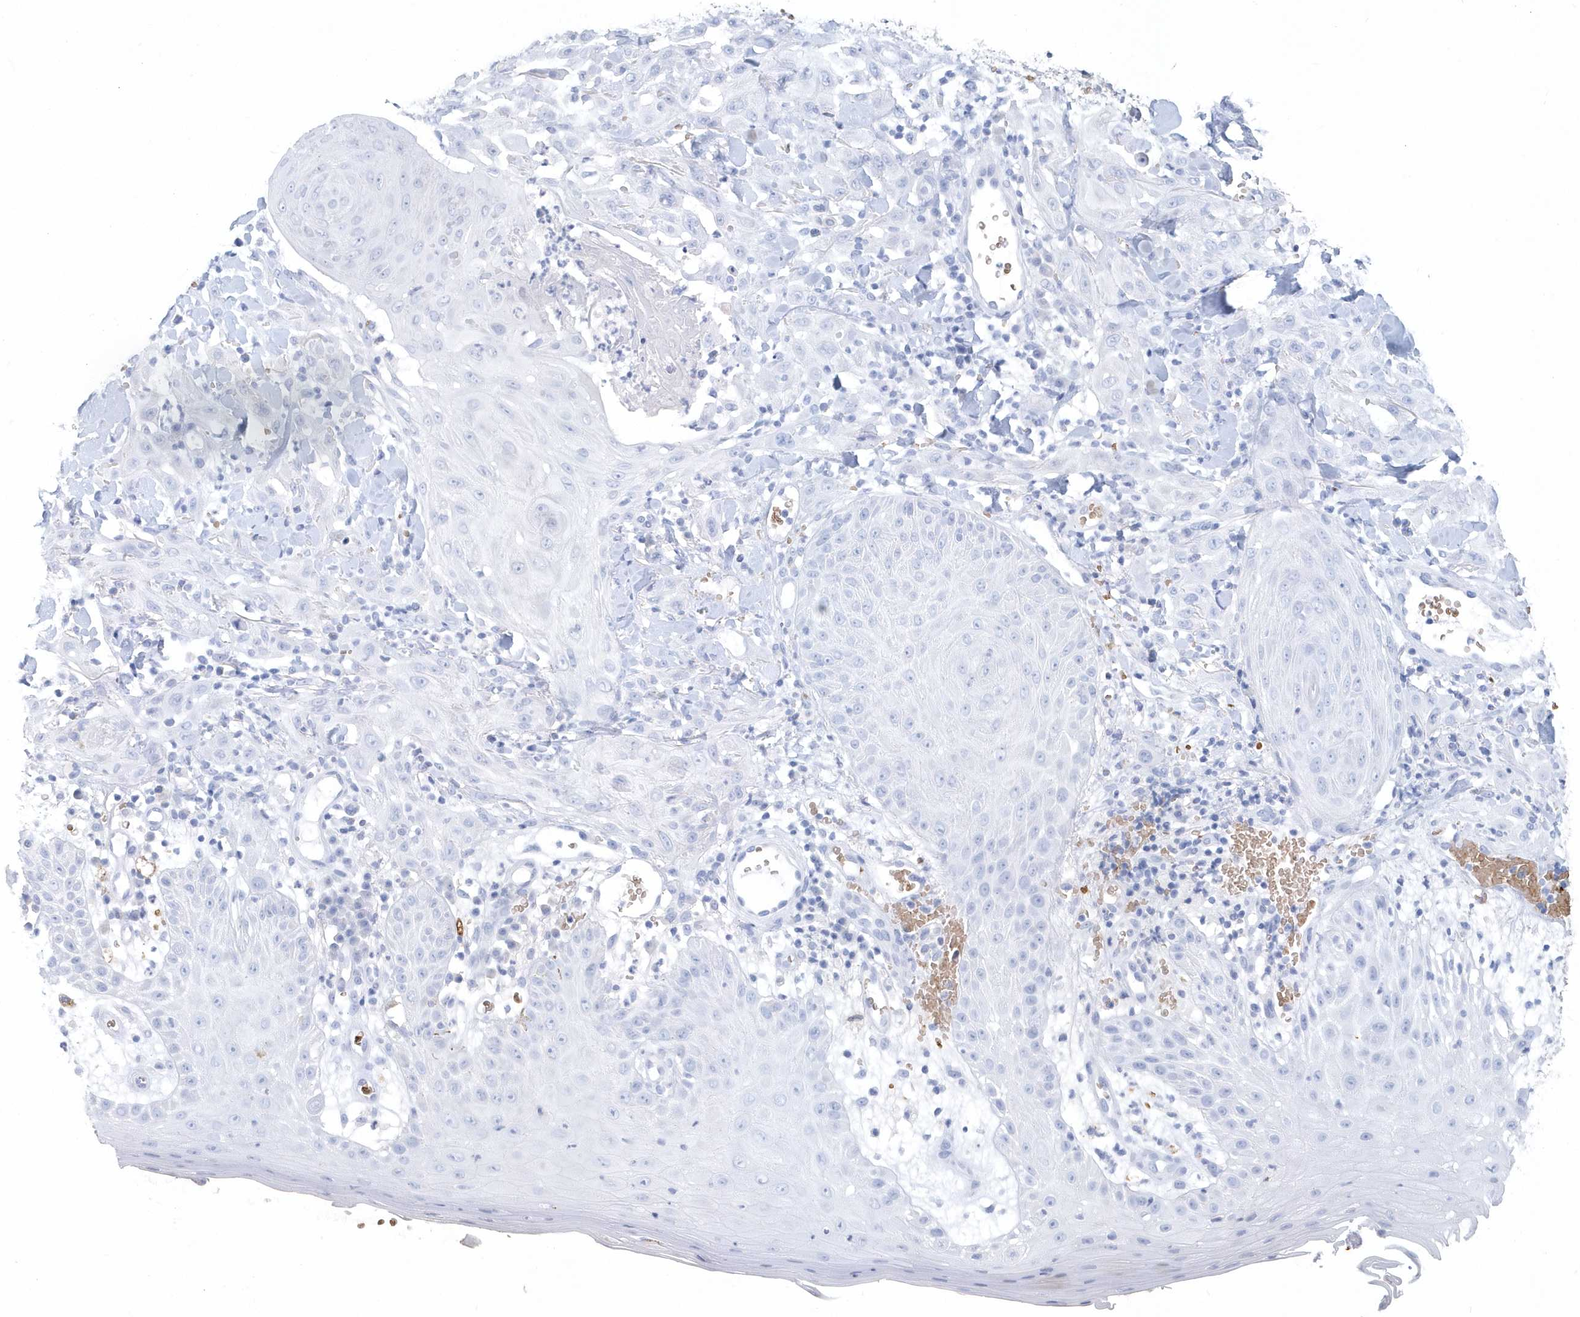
{"staining": {"intensity": "negative", "quantity": "none", "location": "none"}, "tissue": "skin cancer", "cell_type": "Tumor cells", "image_type": "cancer", "snomed": [{"axis": "morphology", "description": "Squamous cell carcinoma, NOS"}, {"axis": "topography", "description": "Skin"}], "caption": "IHC image of human squamous cell carcinoma (skin) stained for a protein (brown), which reveals no expression in tumor cells.", "gene": "HBA2", "patient": {"sex": "male", "age": 24}}